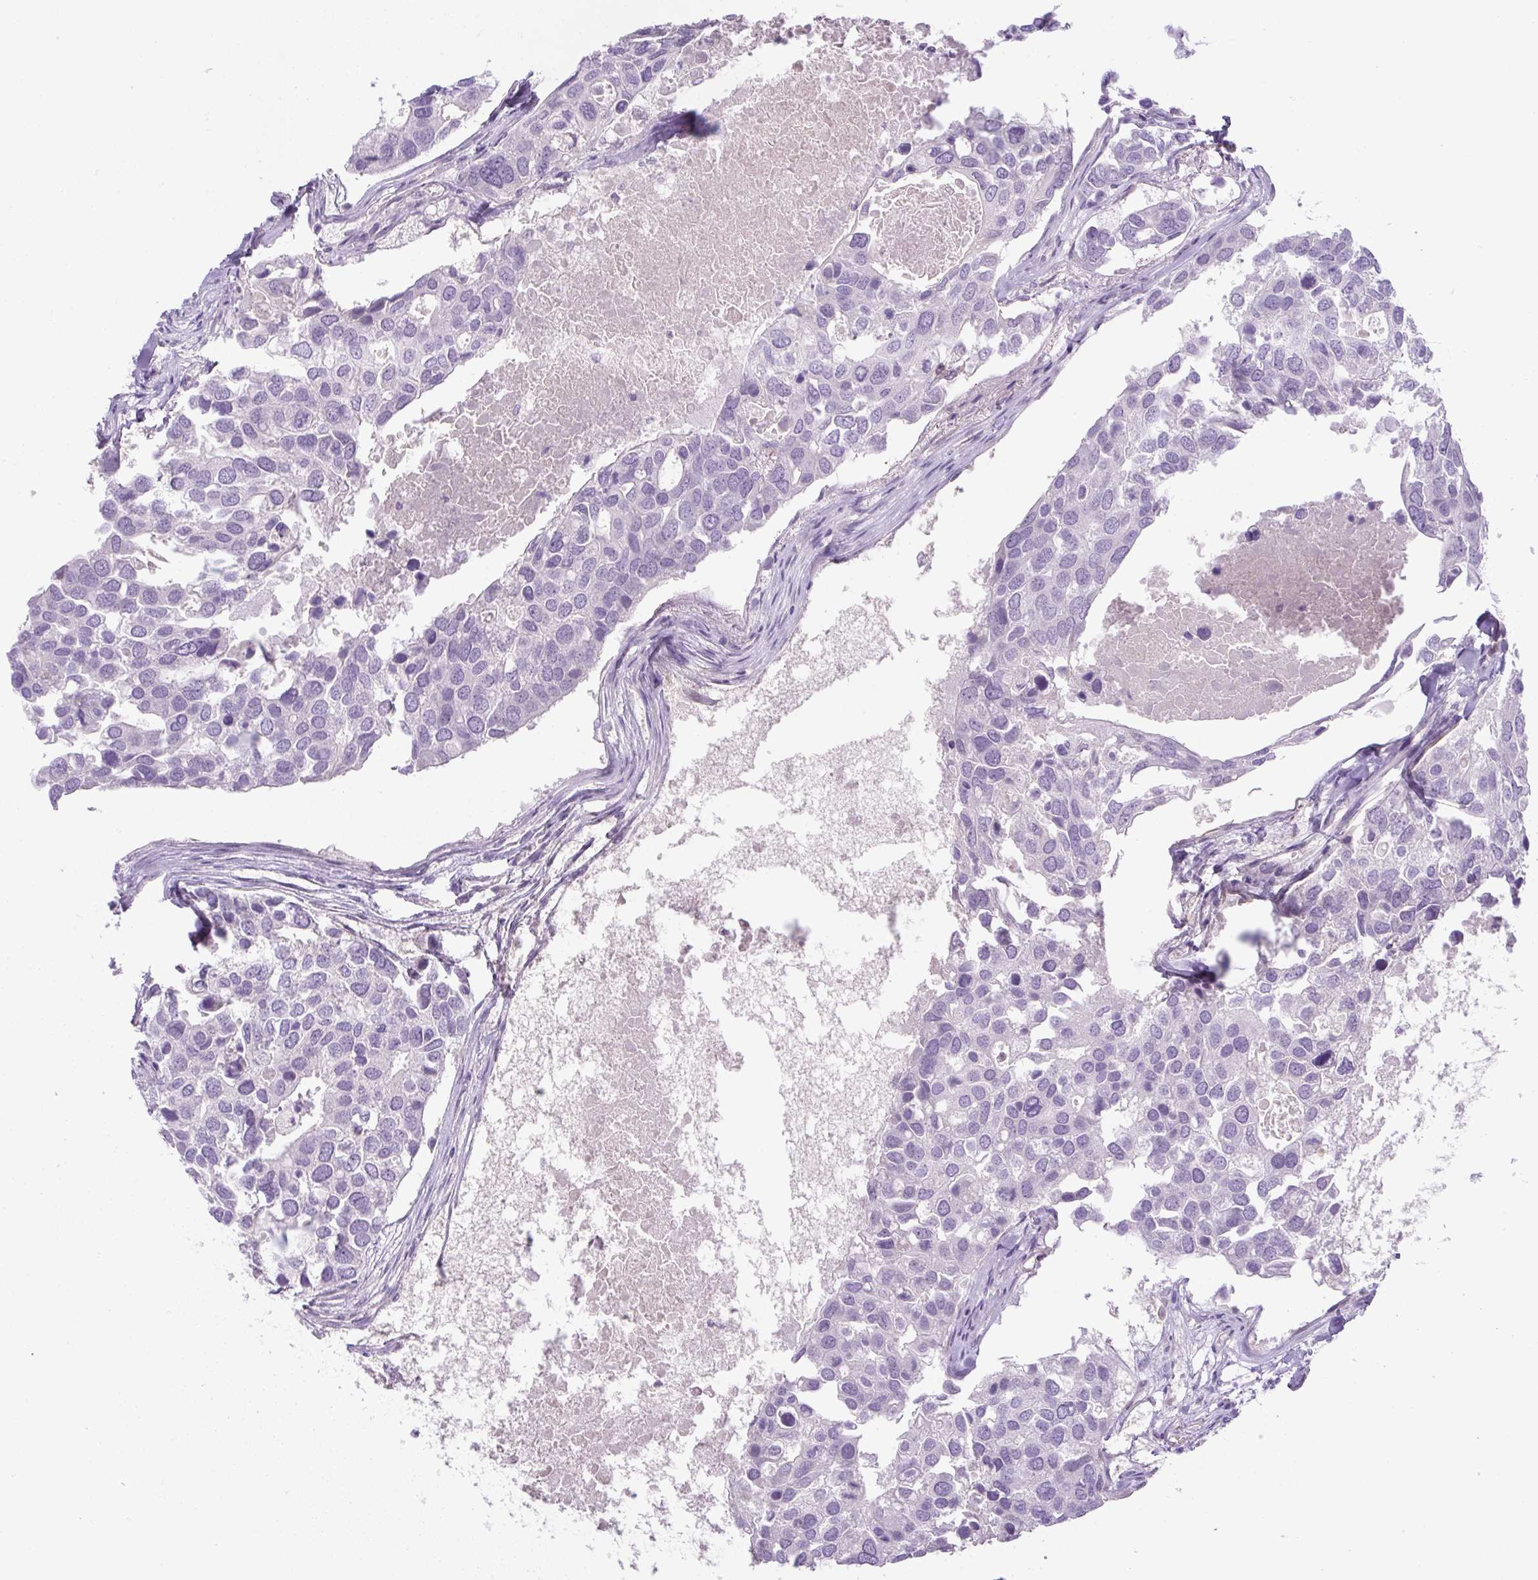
{"staining": {"intensity": "negative", "quantity": "none", "location": "none"}, "tissue": "breast cancer", "cell_type": "Tumor cells", "image_type": "cancer", "snomed": [{"axis": "morphology", "description": "Duct carcinoma"}, {"axis": "topography", "description": "Breast"}], "caption": "Immunohistochemical staining of human breast infiltrating ductal carcinoma displays no significant expression in tumor cells.", "gene": "UBL3", "patient": {"sex": "female", "age": 83}}